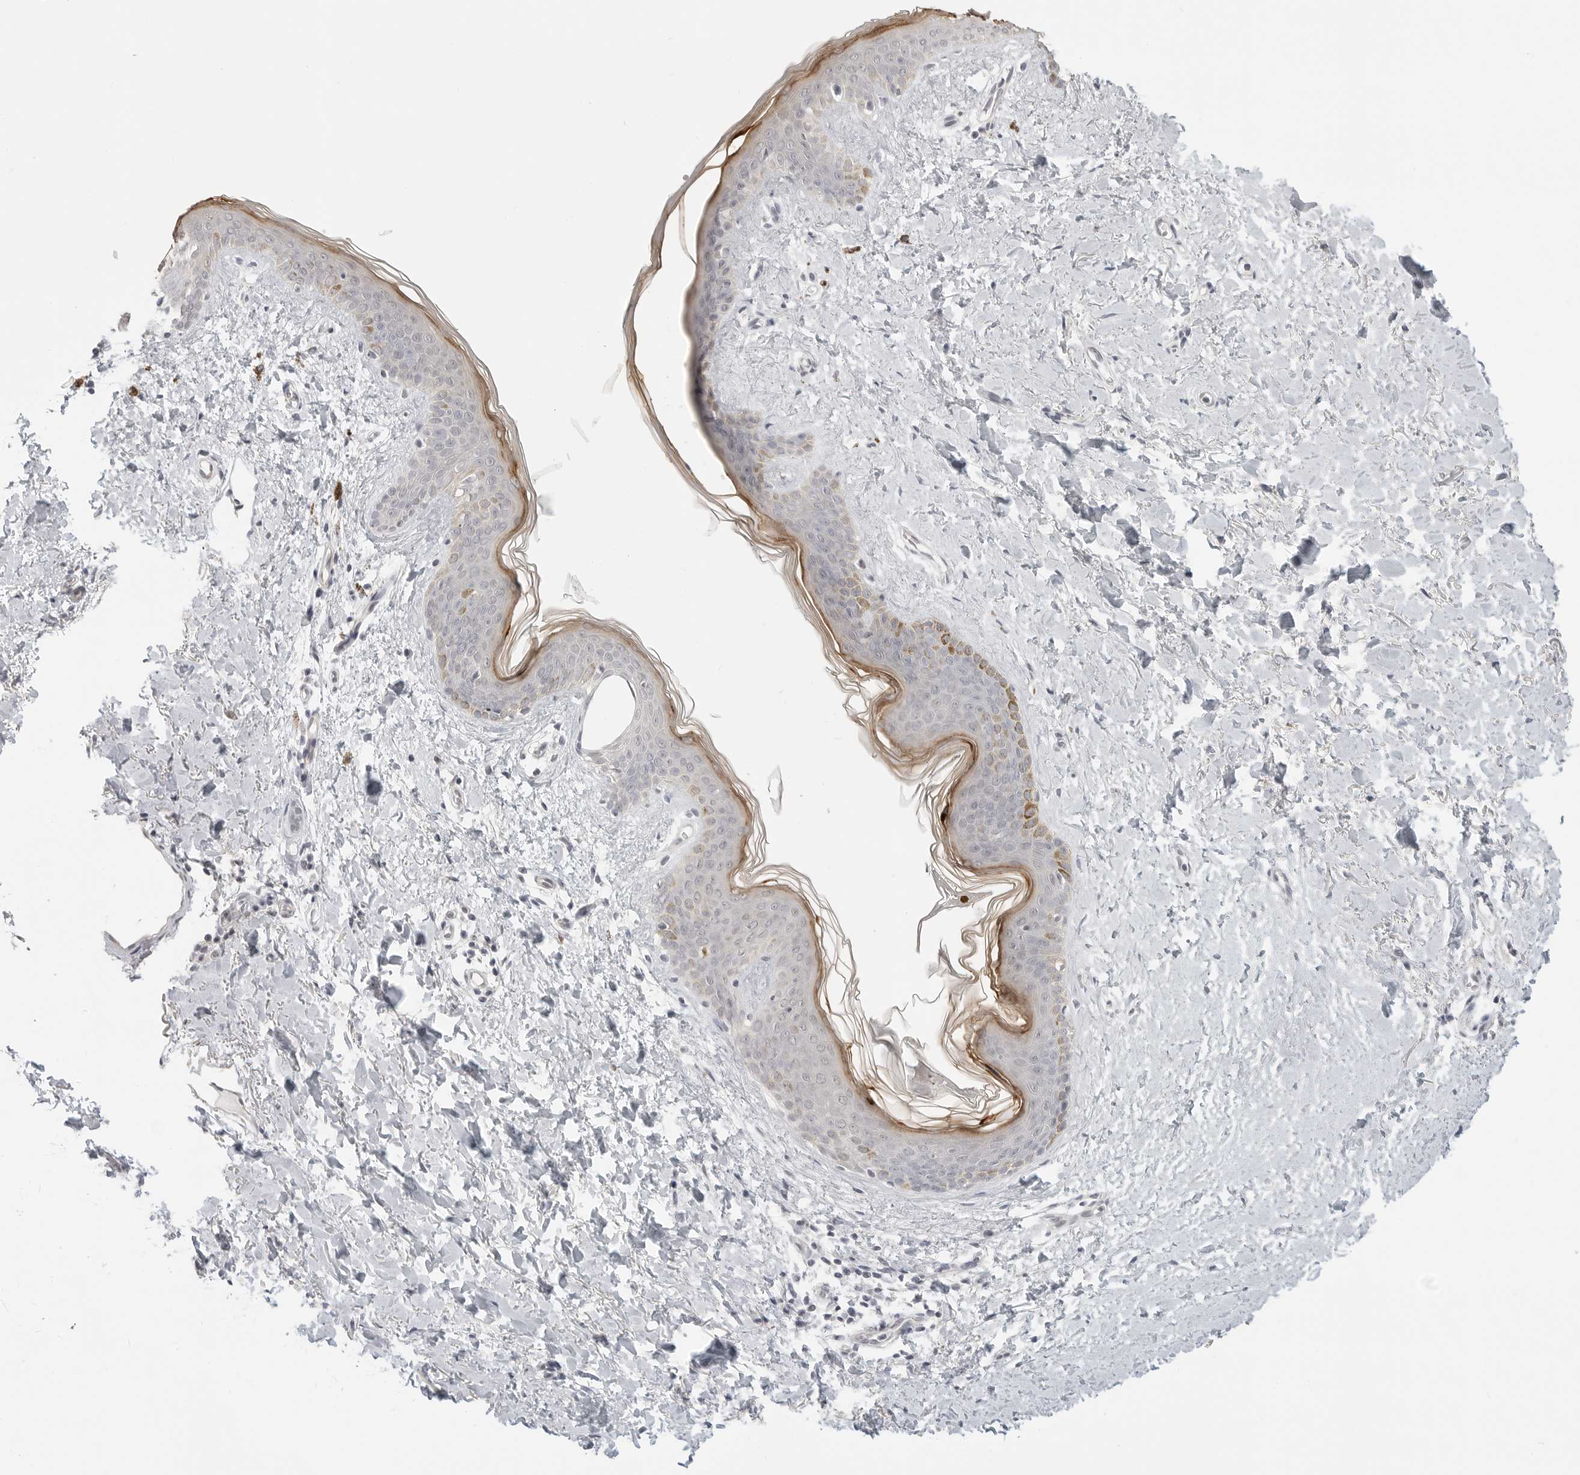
{"staining": {"intensity": "negative", "quantity": "none", "location": "none"}, "tissue": "skin", "cell_type": "Fibroblasts", "image_type": "normal", "snomed": [{"axis": "morphology", "description": "Normal tissue, NOS"}, {"axis": "topography", "description": "Skin"}], "caption": "A micrograph of human skin is negative for staining in fibroblasts. (Immunohistochemistry (ihc), brightfield microscopy, high magnification).", "gene": "KLK11", "patient": {"sex": "female", "age": 46}}